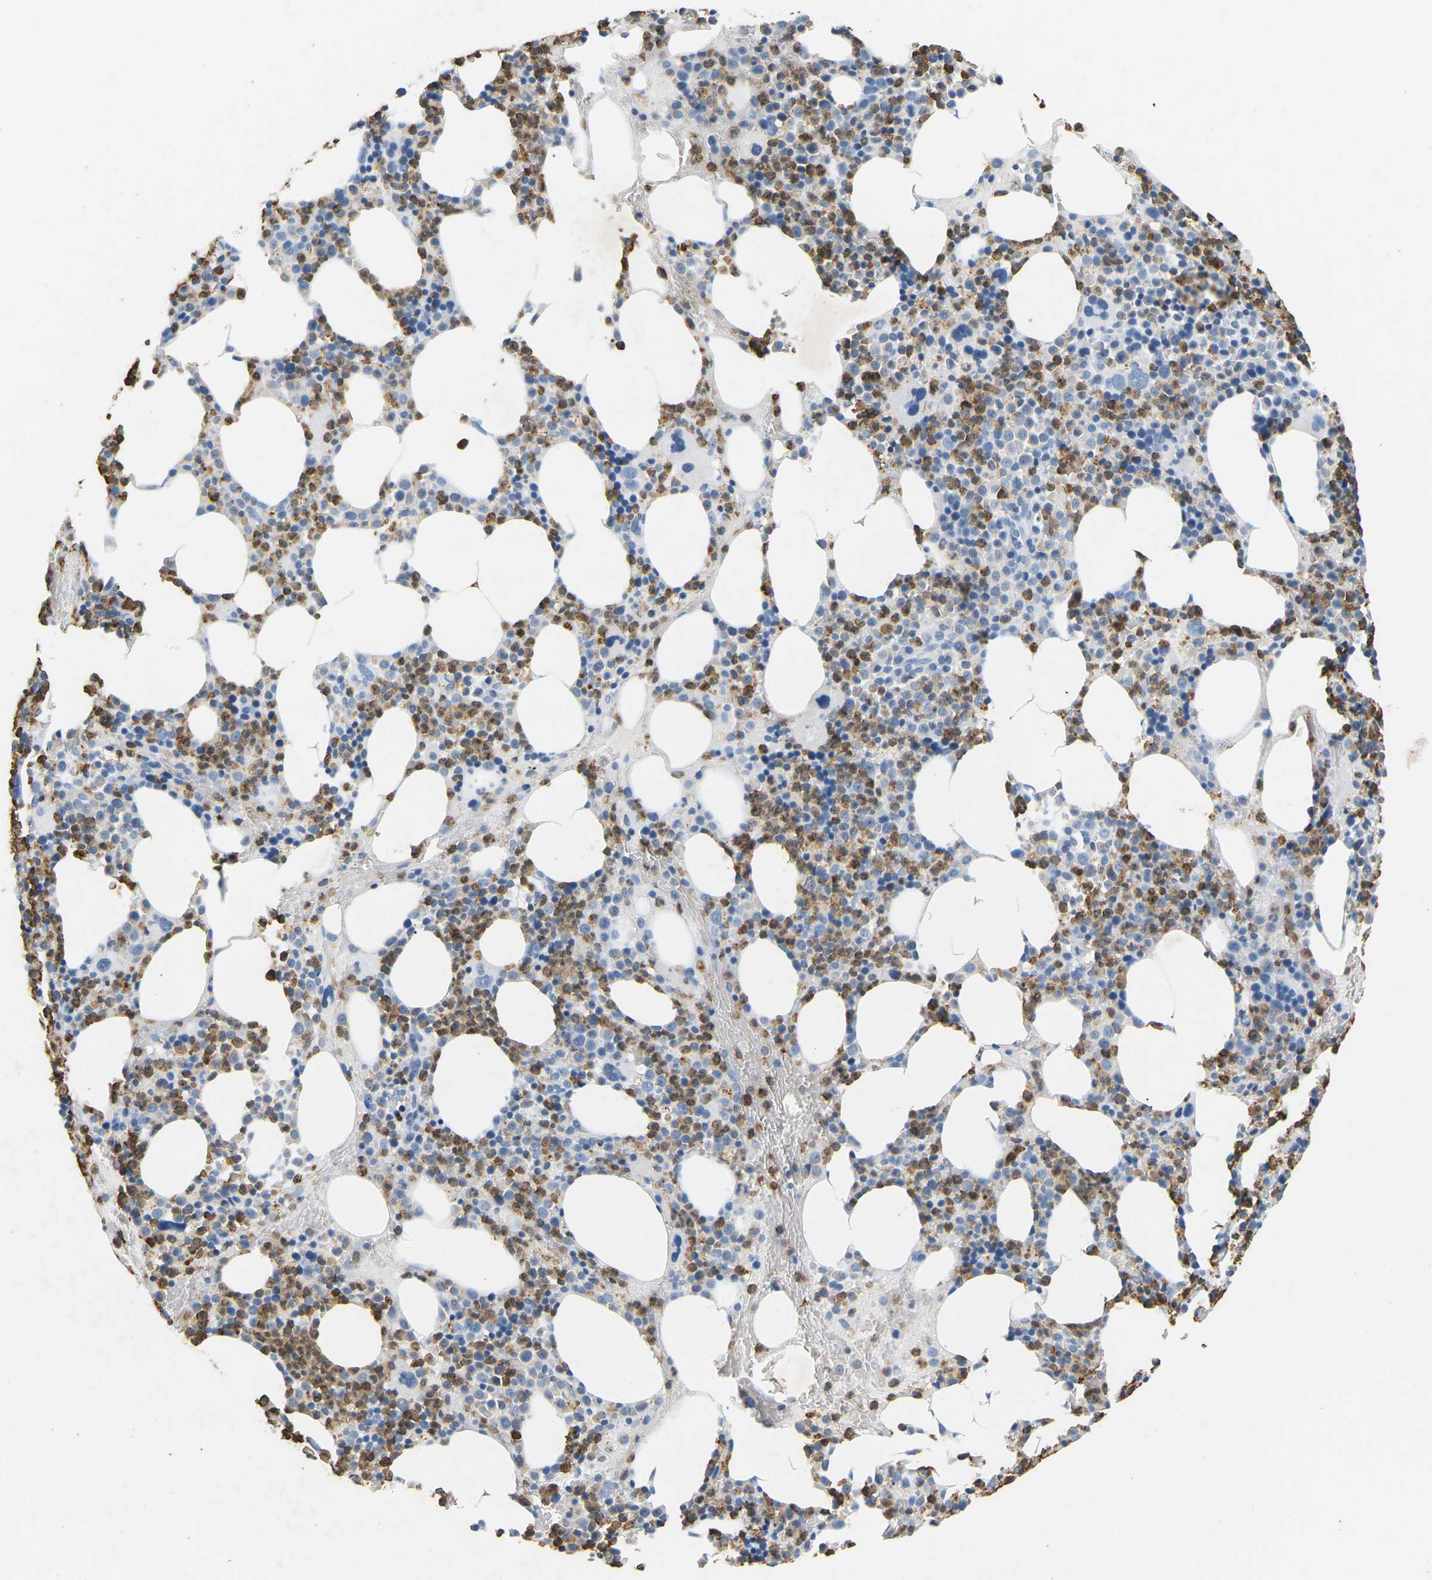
{"staining": {"intensity": "strong", "quantity": "25%-75%", "location": "cytoplasmic/membranous"}, "tissue": "bone marrow", "cell_type": "Hematopoietic cells", "image_type": "normal", "snomed": [{"axis": "morphology", "description": "Normal tissue, NOS"}, {"axis": "morphology", "description": "Inflammation, NOS"}, {"axis": "topography", "description": "Bone marrow"}], "caption": "Immunohistochemical staining of unremarkable human bone marrow shows high levels of strong cytoplasmic/membranous staining in approximately 25%-75% of hematopoietic cells.", "gene": "ADM", "patient": {"sex": "male", "age": 73}}